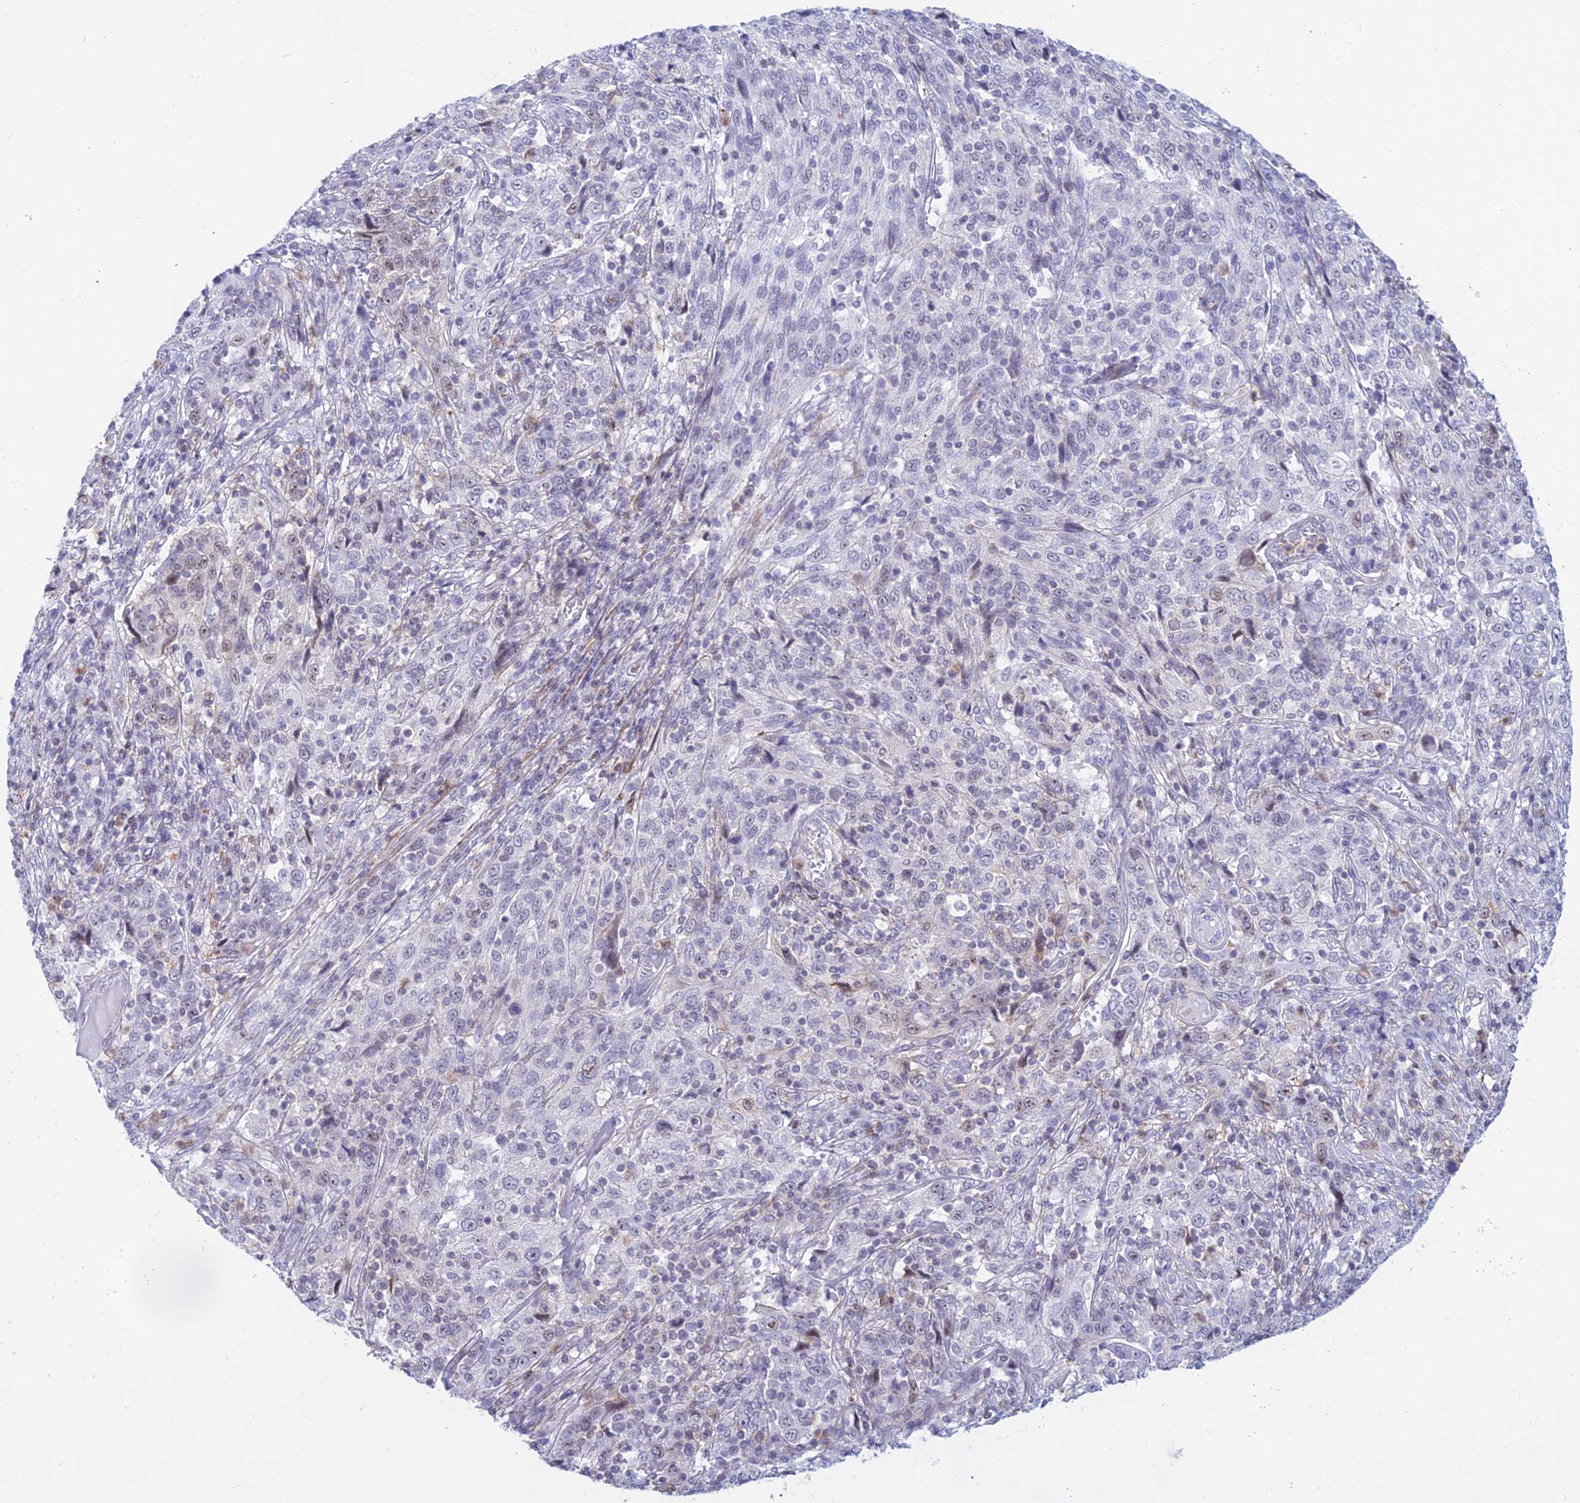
{"staining": {"intensity": "negative", "quantity": "none", "location": "none"}, "tissue": "cervical cancer", "cell_type": "Tumor cells", "image_type": "cancer", "snomed": [{"axis": "morphology", "description": "Squamous cell carcinoma, NOS"}, {"axis": "topography", "description": "Cervix"}], "caption": "Tumor cells show no significant protein staining in squamous cell carcinoma (cervical).", "gene": "KRR1", "patient": {"sex": "female", "age": 46}}